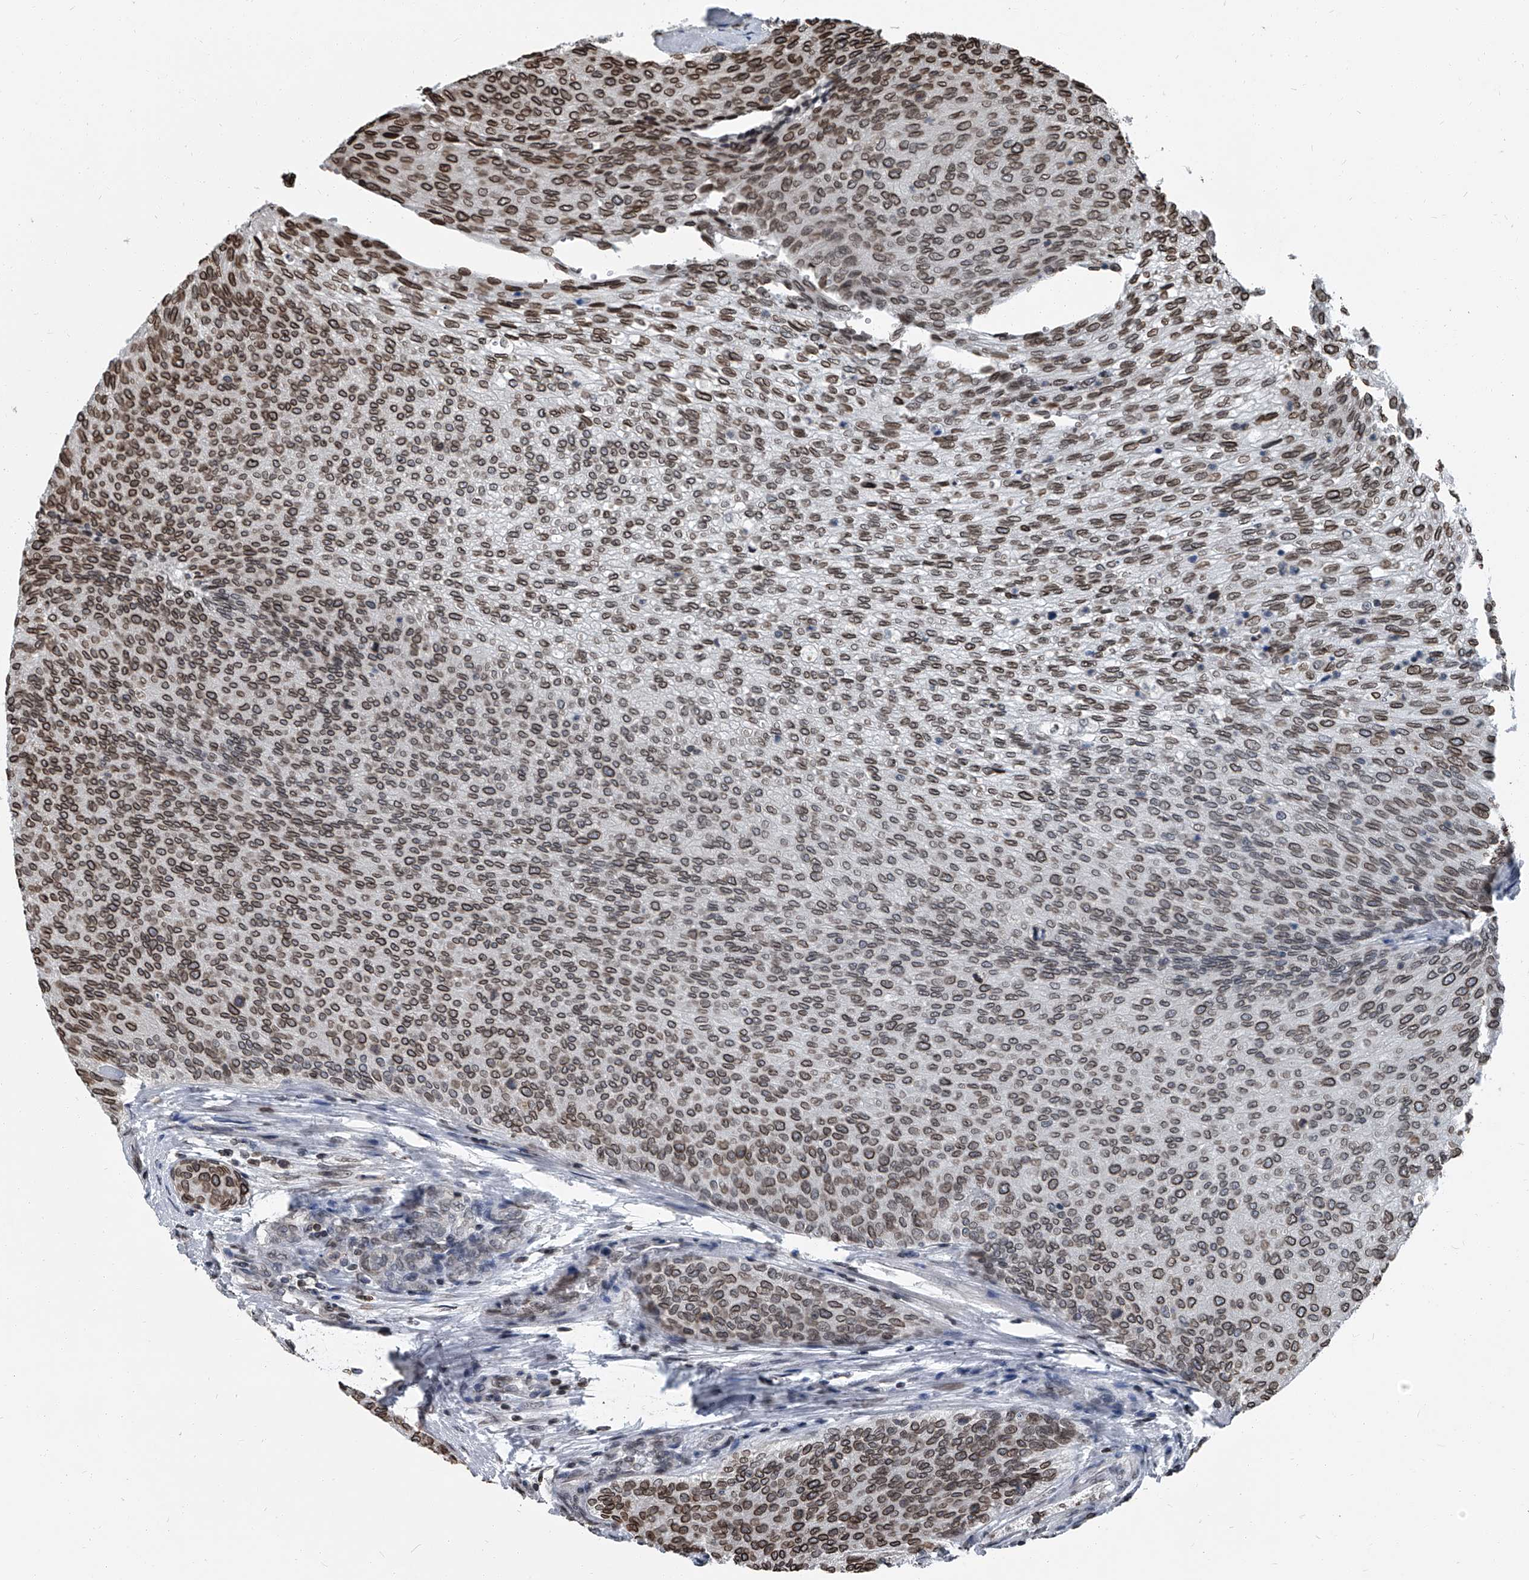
{"staining": {"intensity": "moderate", "quantity": ">75%", "location": "cytoplasmic/membranous,nuclear"}, "tissue": "urothelial cancer", "cell_type": "Tumor cells", "image_type": "cancer", "snomed": [{"axis": "morphology", "description": "Urothelial carcinoma, Low grade"}, {"axis": "topography", "description": "Urinary bladder"}], "caption": "Immunohistochemical staining of low-grade urothelial carcinoma displays medium levels of moderate cytoplasmic/membranous and nuclear positivity in about >75% of tumor cells.", "gene": "PHF20", "patient": {"sex": "female", "age": 79}}